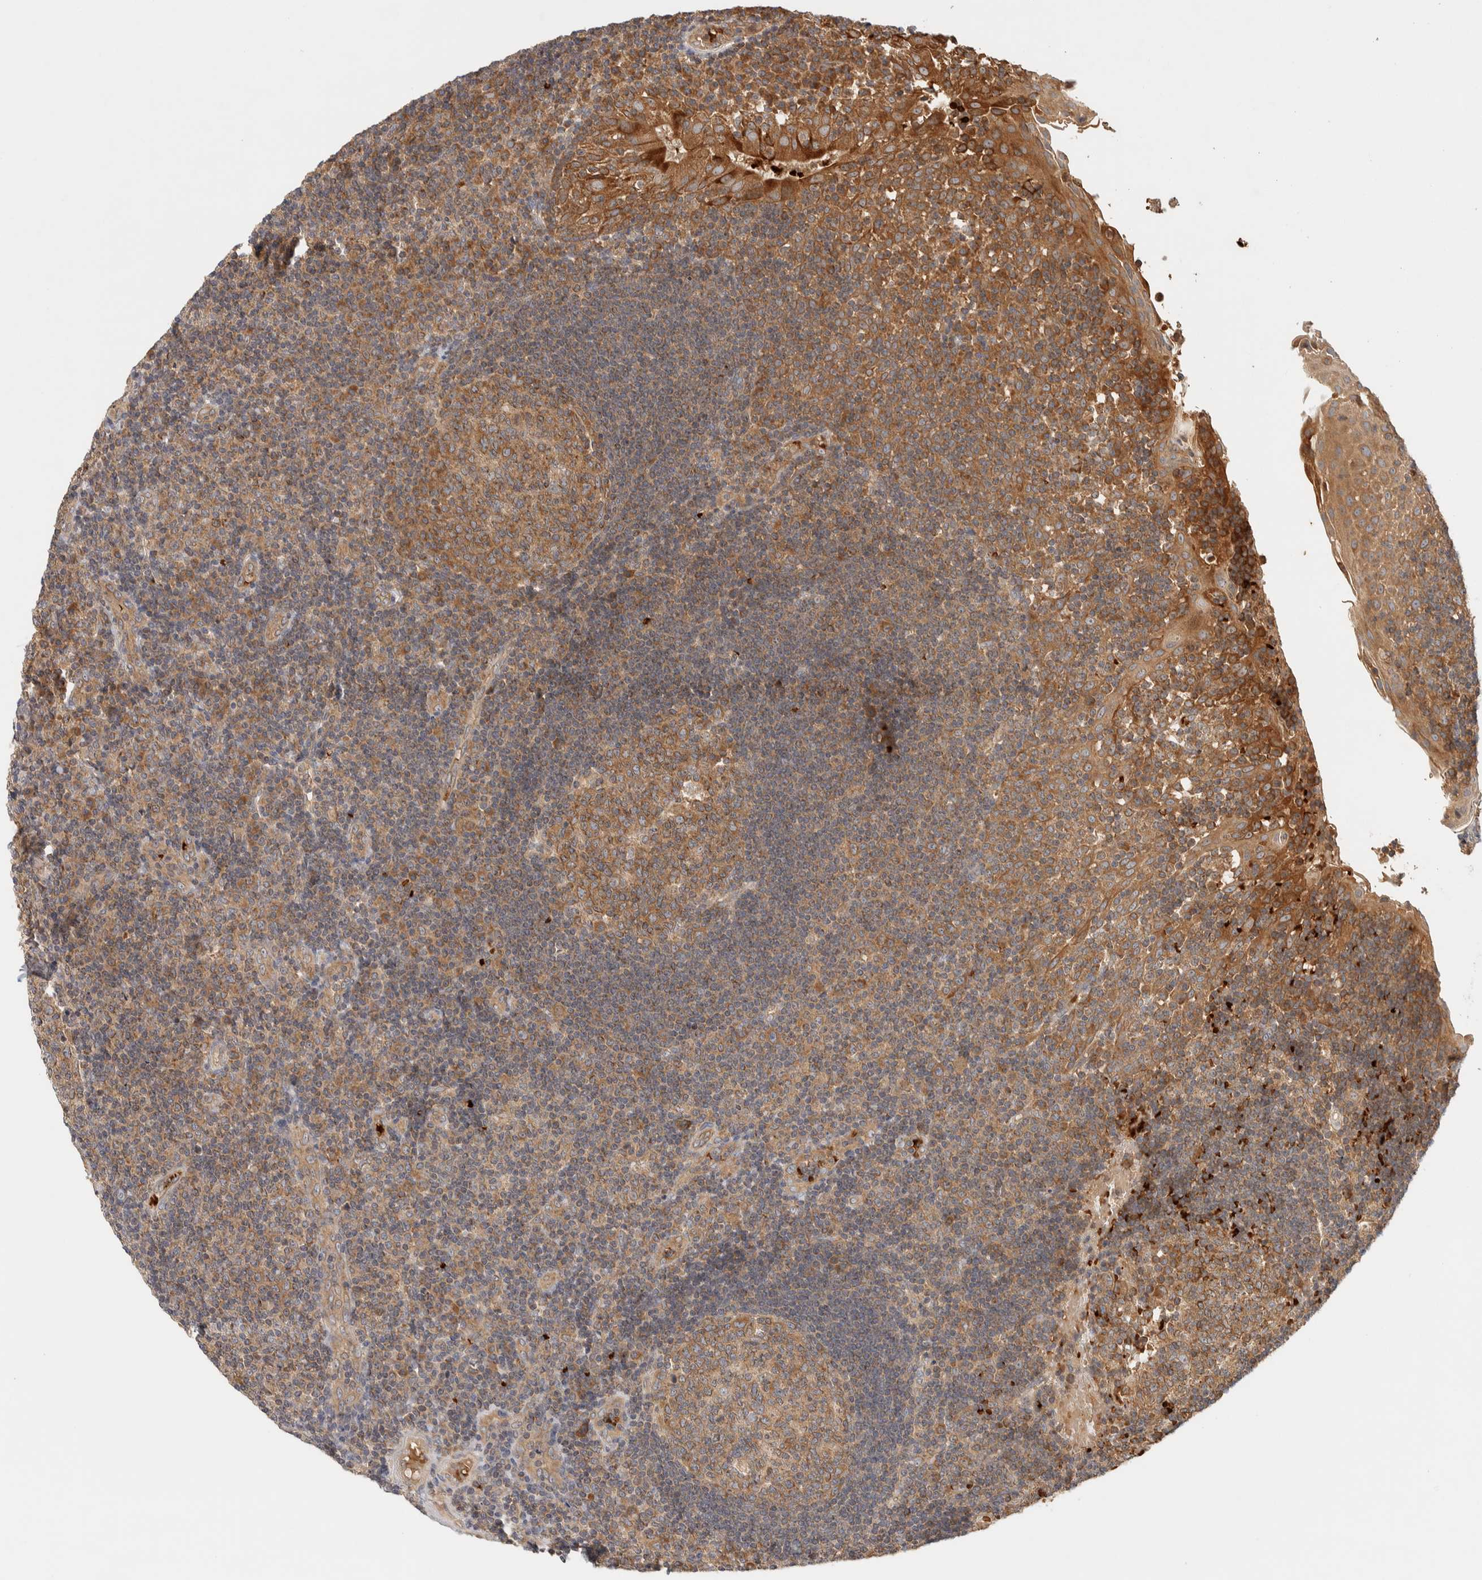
{"staining": {"intensity": "moderate", "quantity": ">75%", "location": "cytoplasmic/membranous"}, "tissue": "tonsil", "cell_type": "Germinal center cells", "image_type": "normal", "snomed": [{"axis": "morphology", "description": "Normal tissue, NOS"}, {"axis": "topography", "description": "Tonsil"}], "caption": "Immunohistochemistry (IHC) photomicrograph of normal tonsil: human tonsil stained using immunohistochemistry demonstrates medium levels of moderate protein expression localized specifically in the cytoplasmic/membranous of germinal center cells, appearing as a cytoplasmic/membranous brown color.", "gene": "TTI2", "patient": {"sex": "female", "age": 40}}